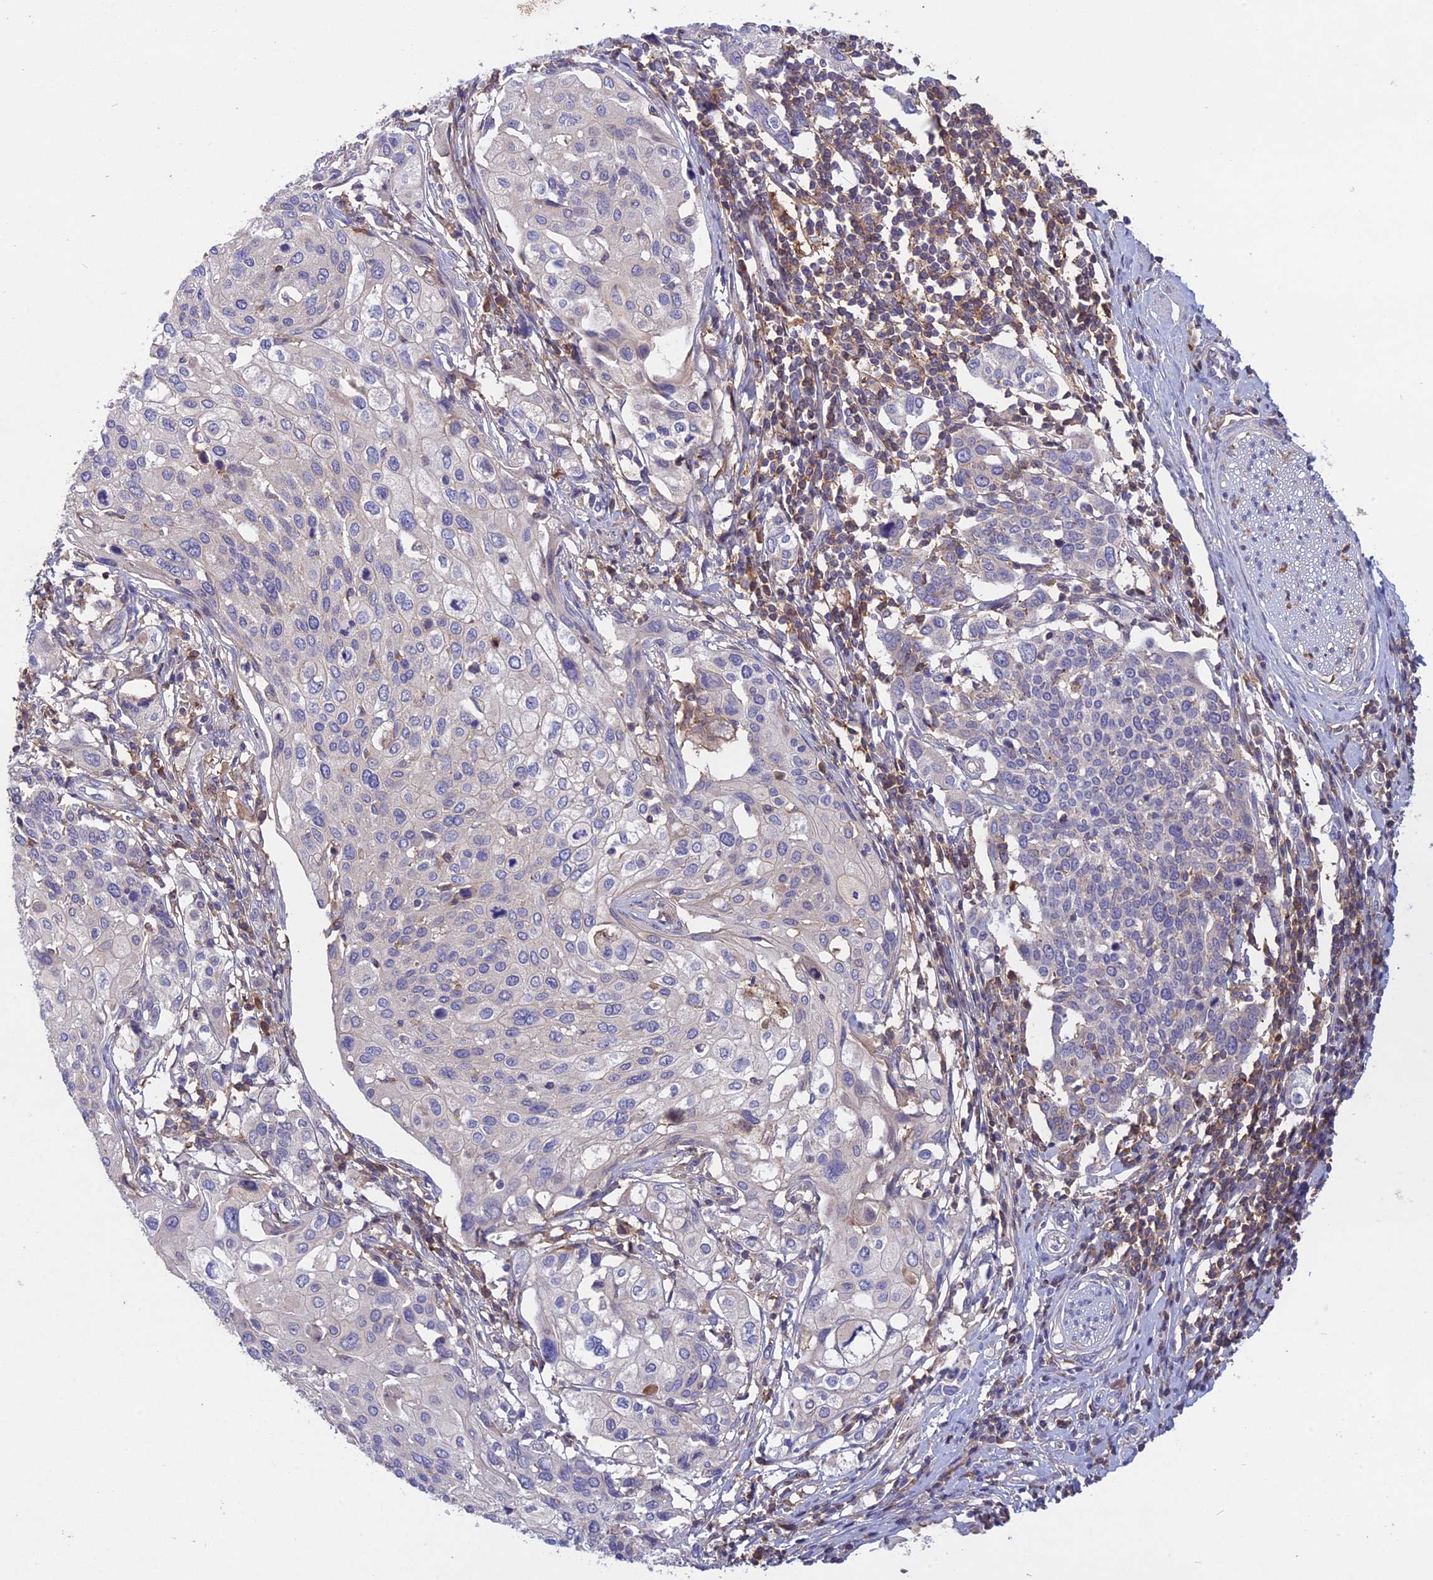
{"staining": {"intensity": "negative", "quantity": "none", "location": "none"}, "tissue": "cervical cancer", "cell_type": "Tumor cells", "image_type": "cancer", "snomed": [{"axis": "morphology", "description": "Squamous cell carcinoma, NOS"}, {"axis": "topography", "description": "Cervix"}], "caption": "An immunohistochemistry (IHC) histopathology image of squamous cell carcinoma (cervical) is shown. There is no staining in tumor cells of squamous cell carcinoma (cervical). The staining was performed using DAB to visualize the protein expression in brown, while the nuclei were stained in blue with hematoxylin (Magnification: 20x).", "gene": "ADO", "patient": {"sex": "female", "age": 44}}